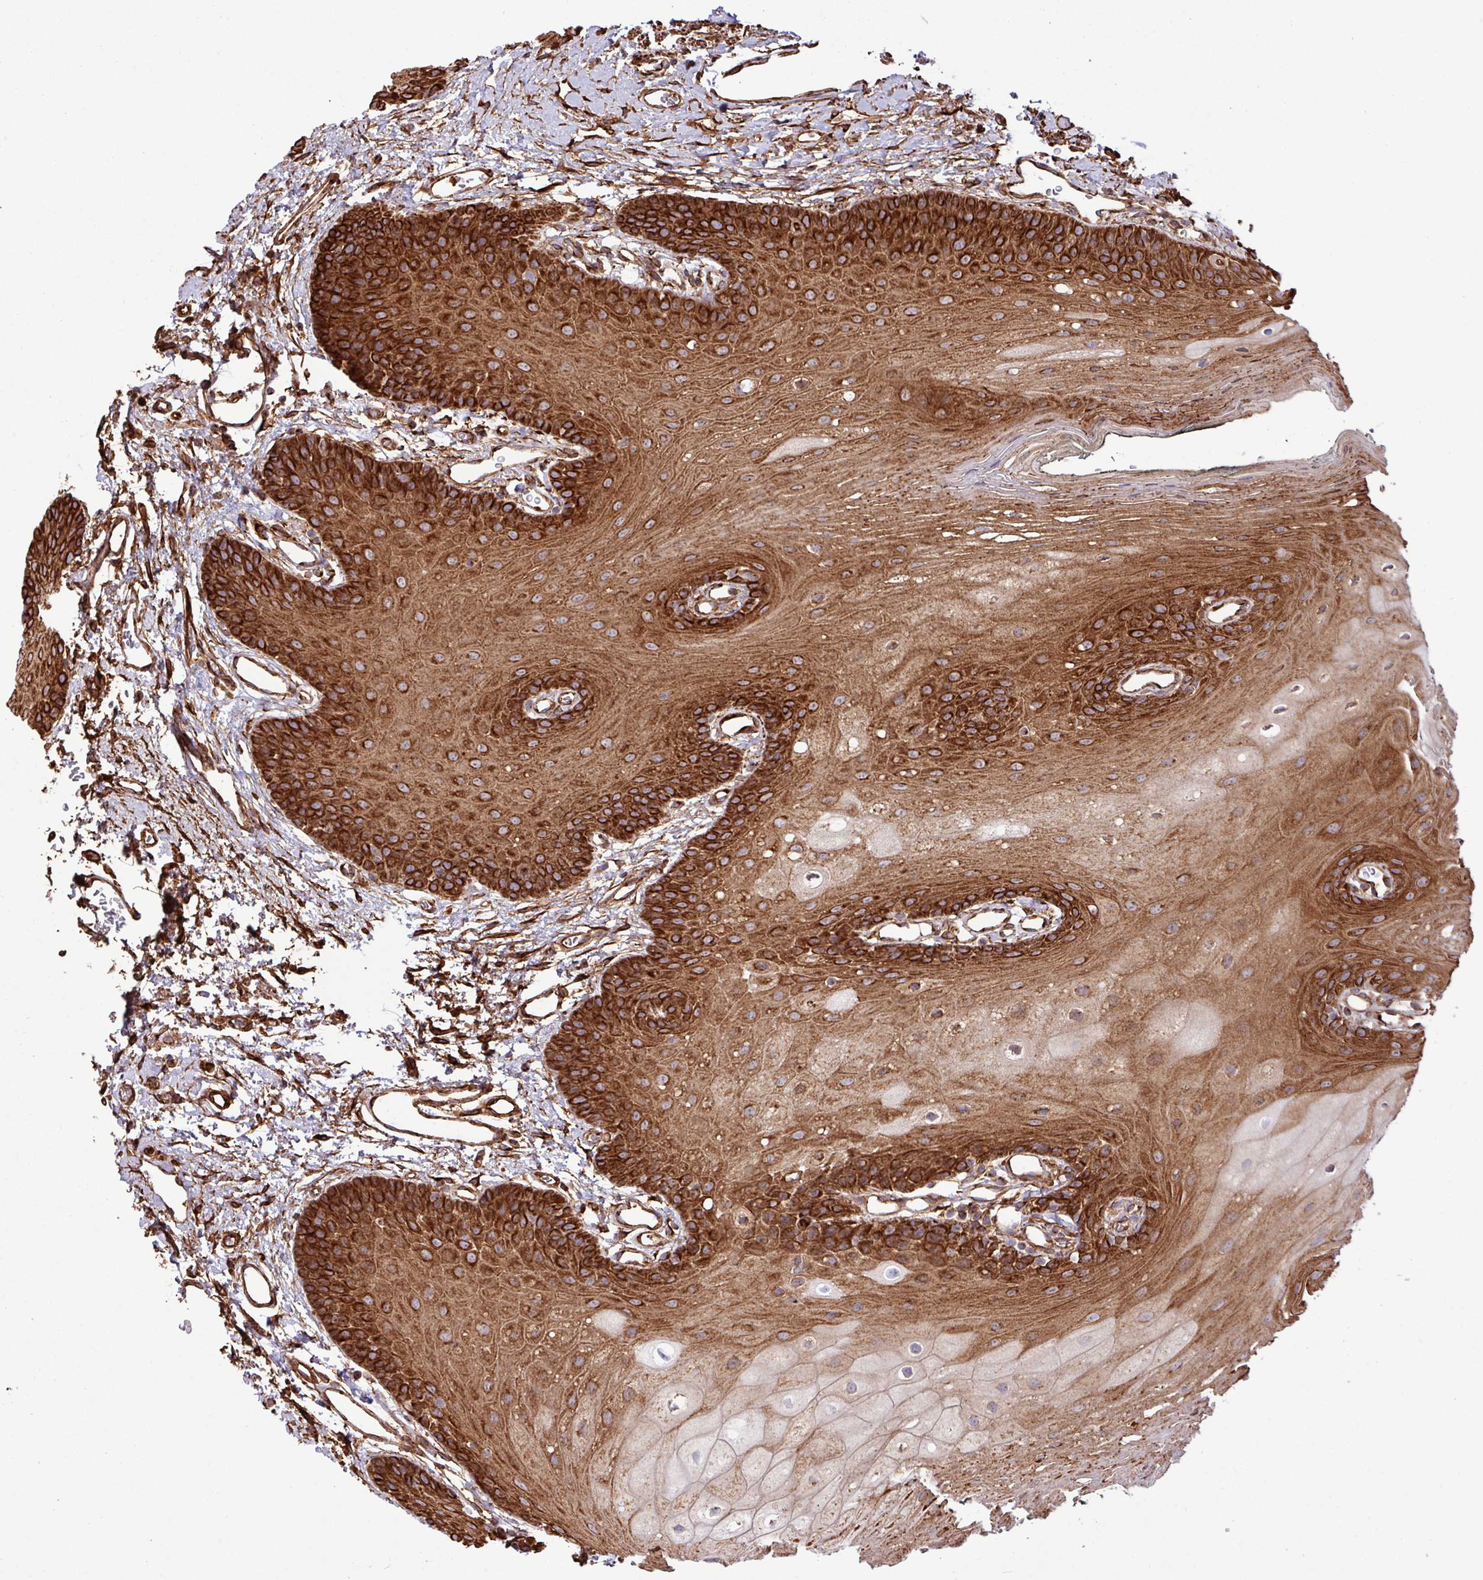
{"staining": {"intensity": "strong", "quantity": ">75%", "location": "cytoplasmic/membranous"}, "tissue": "oral mucosa", "cell_type": "Squamous epithelial cells", "image_type": "normal", "snomed": [{"axis": "morphology", "description": "Normal tissue, NOS"}, {"axis": "morphology", "description": "Squamous cell carcinoma, NOS"}, {"axis": "topography", "description": "Oral tissue"}, {"axis": "topography", "description": "Head-Neck"}], "caption": "Benign oral mucosa demonstrates strong cytoplasmic/membranous expression in approximately >75% of squamous epithelial cells, visualized by immunohistochemistry.", "gene": "ZNF300", "patient": {"sex": "female", "age": 81}}